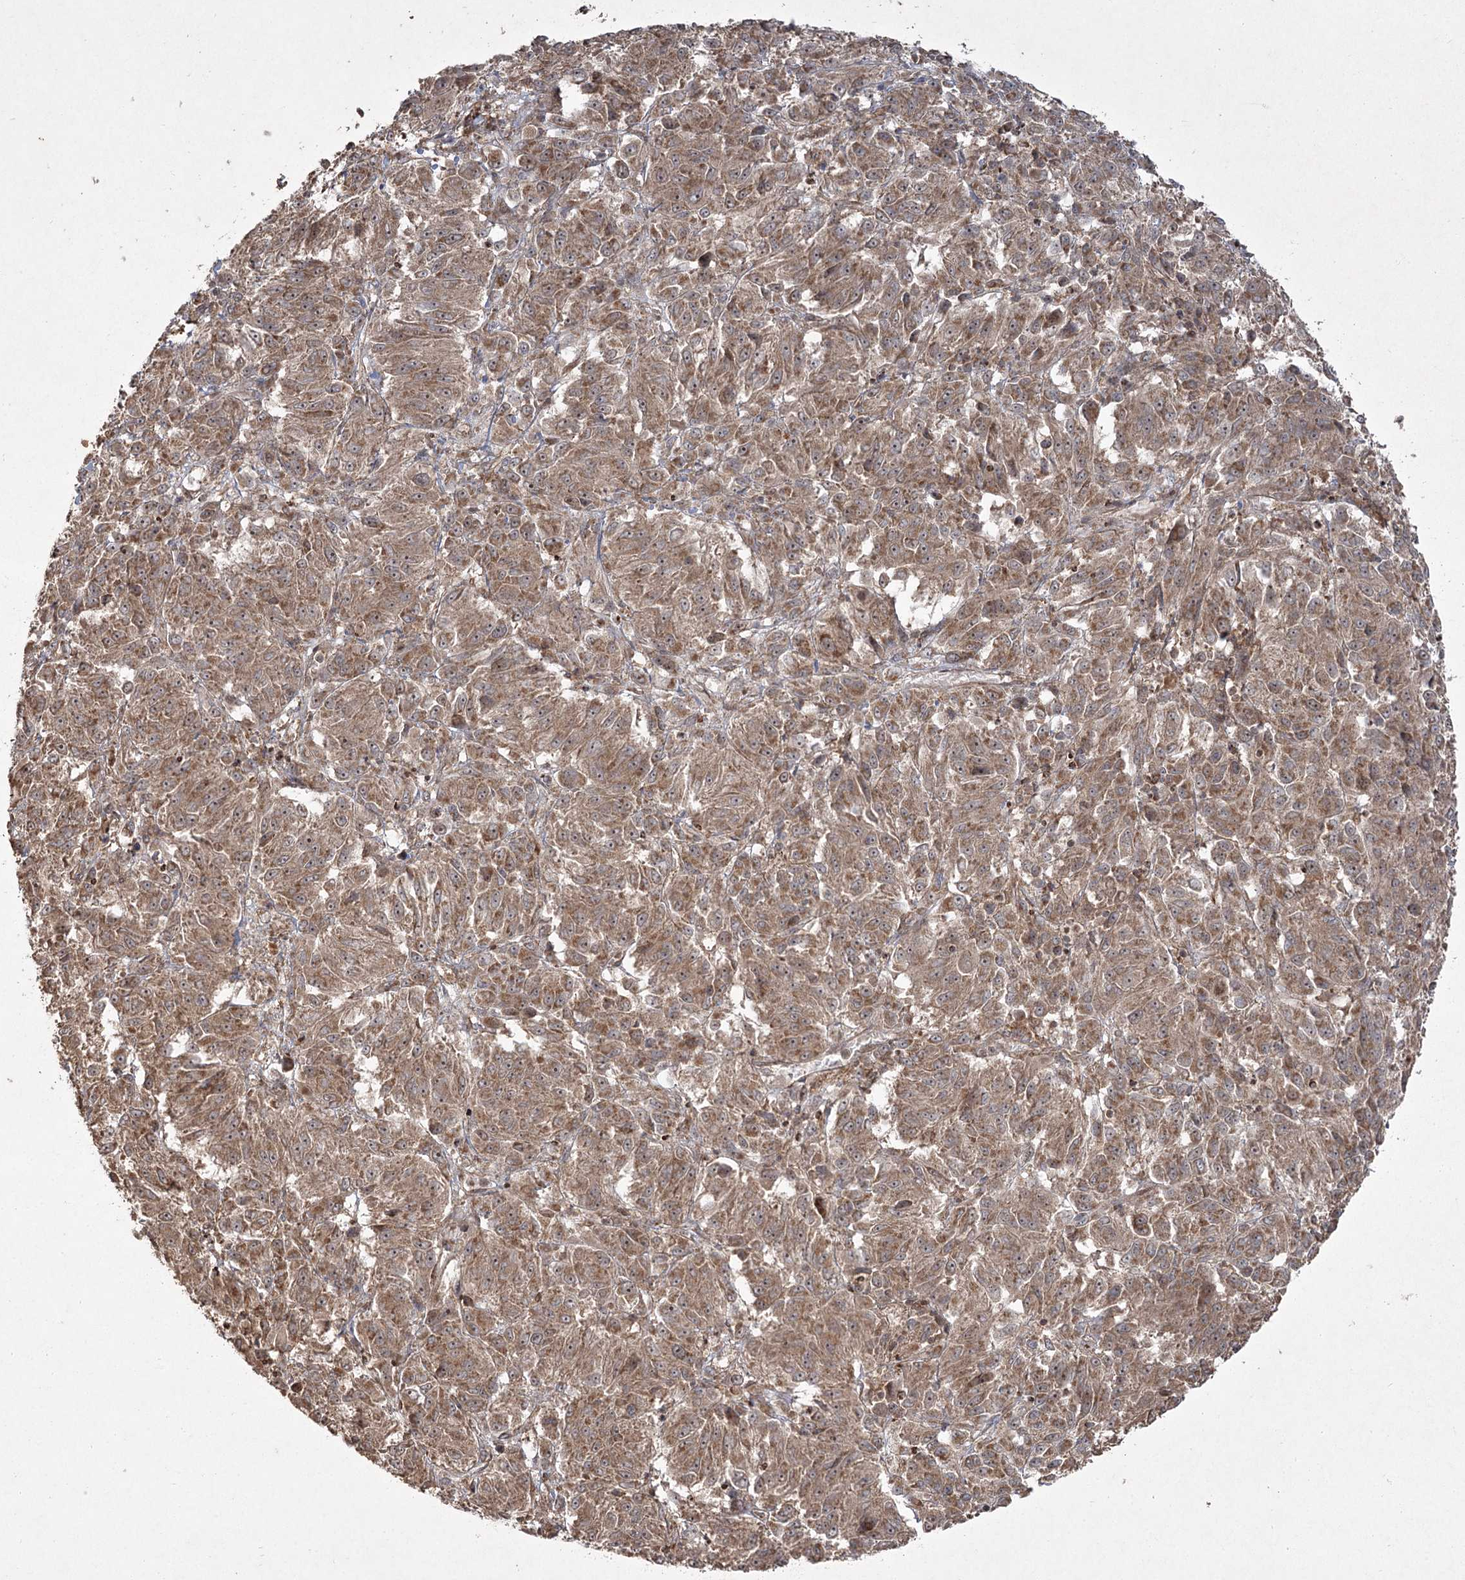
{"staining": {"intensity": "moderate", "quantity": ">75%", "location": "cytoplasmic/membranous,nuclear"}, "tissue": "melanoma", "cell_type": "Tumor cells", "image_type": "cancer", "snomed": [{"axis": "morphology", "description": "Malignant melanoma, Metastatic site"}, {"axis": "topography", "description": "Lung"}], "caption": "DAB immunohistochemical staining of melanoma displays moderate cytoplasmic/membranous and nuclear protein staining in about >75% of tumor cells.", "gene": "CPLANE1", "patient": {"sex": "male", "age": 64}}